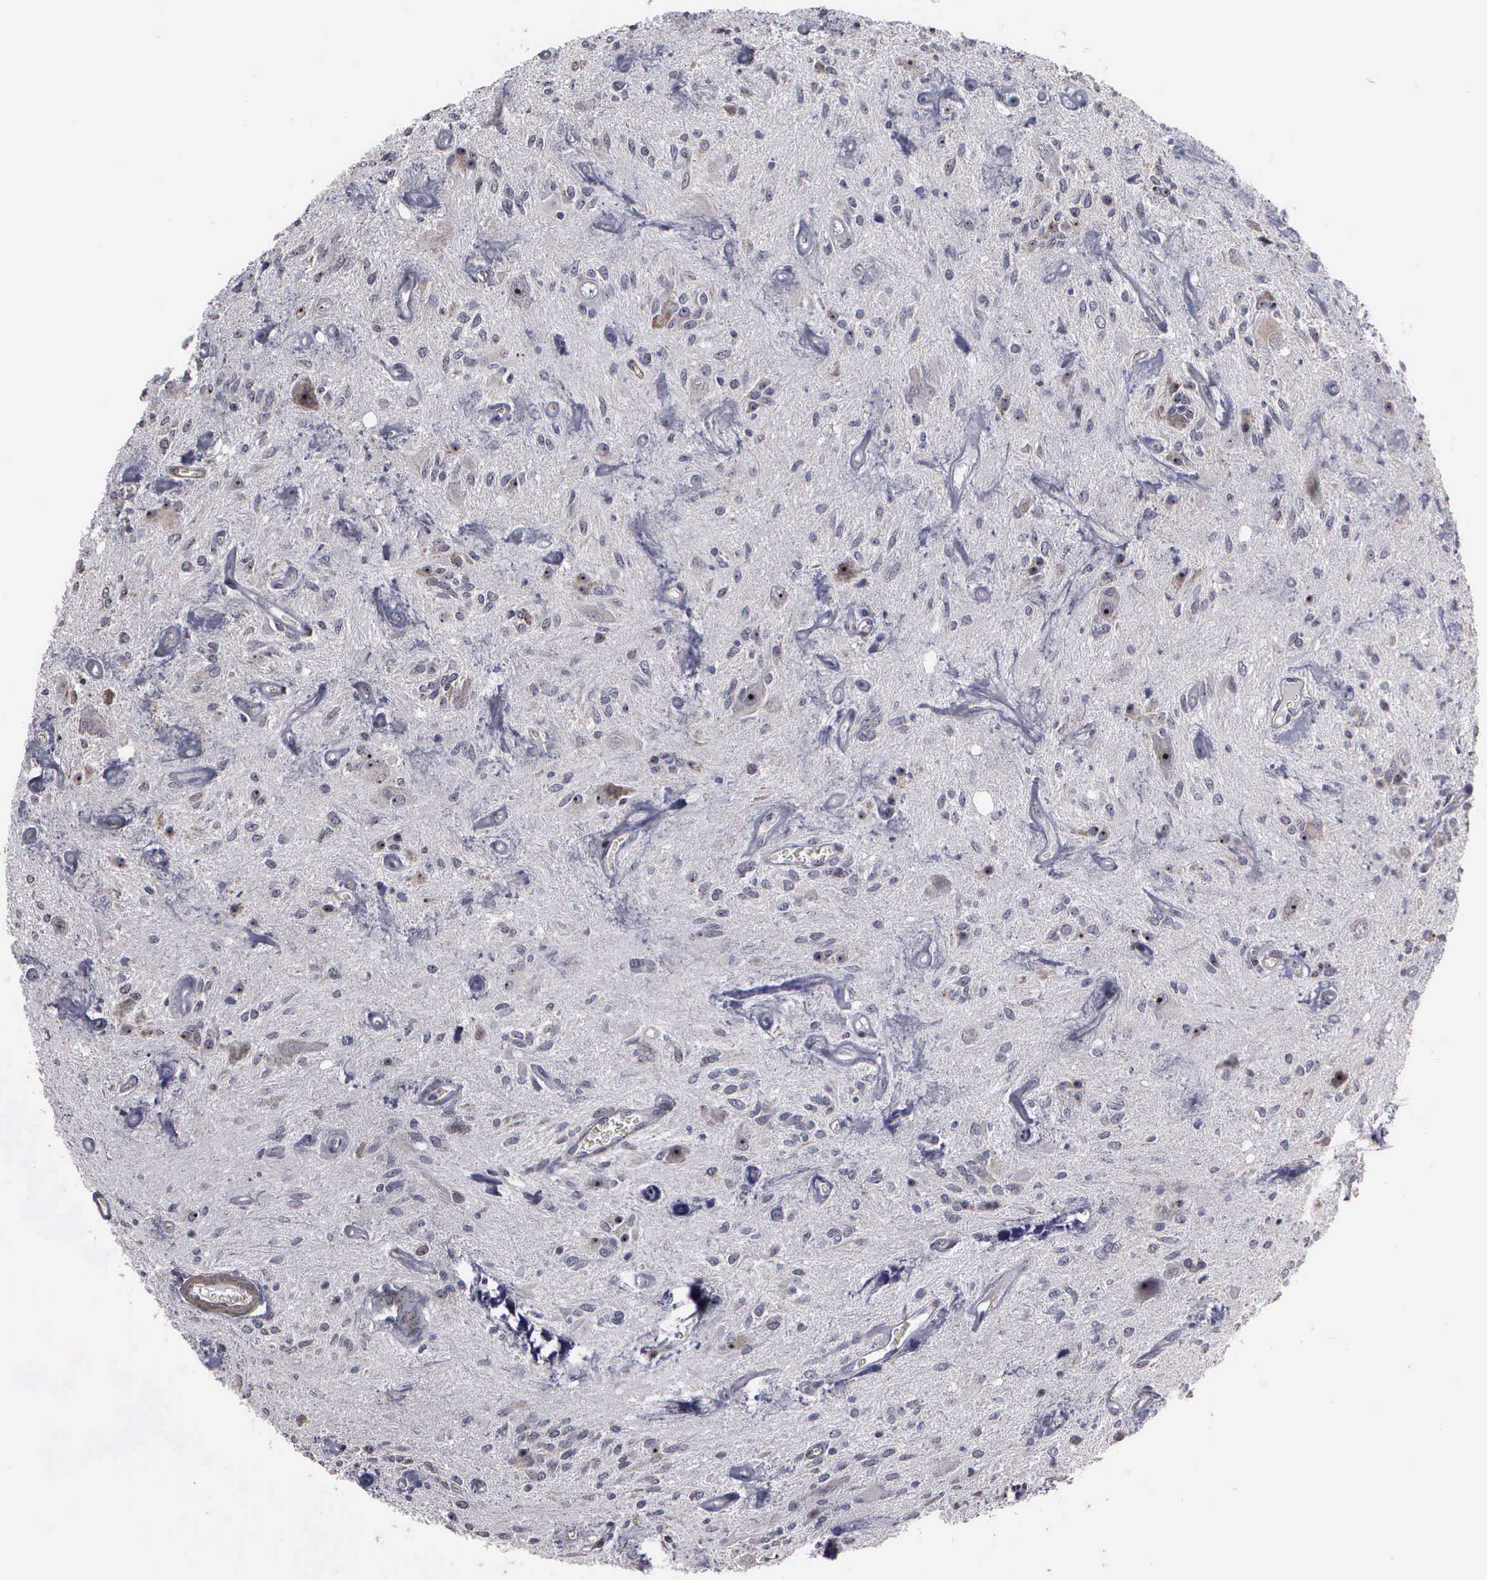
{"staining": {"intensity": "weak", "quantity": "<25%", "location": "cytoplasmic/membranous,nuclear"}, "tissue": "glioma", "cell_type": "Tumor cells", "image_type": "cancer", "snomed": [{"axis": "morphology", "description": "Glioma, malignant, Low grade"}, {"axis": "topography", "description": "Brain"}], "caption": "Immunohistochemistry of glioma exhibits no positivity in tumor cells.", "gene": "NGDN", "patient": {"sex": "female", "age": 15}}